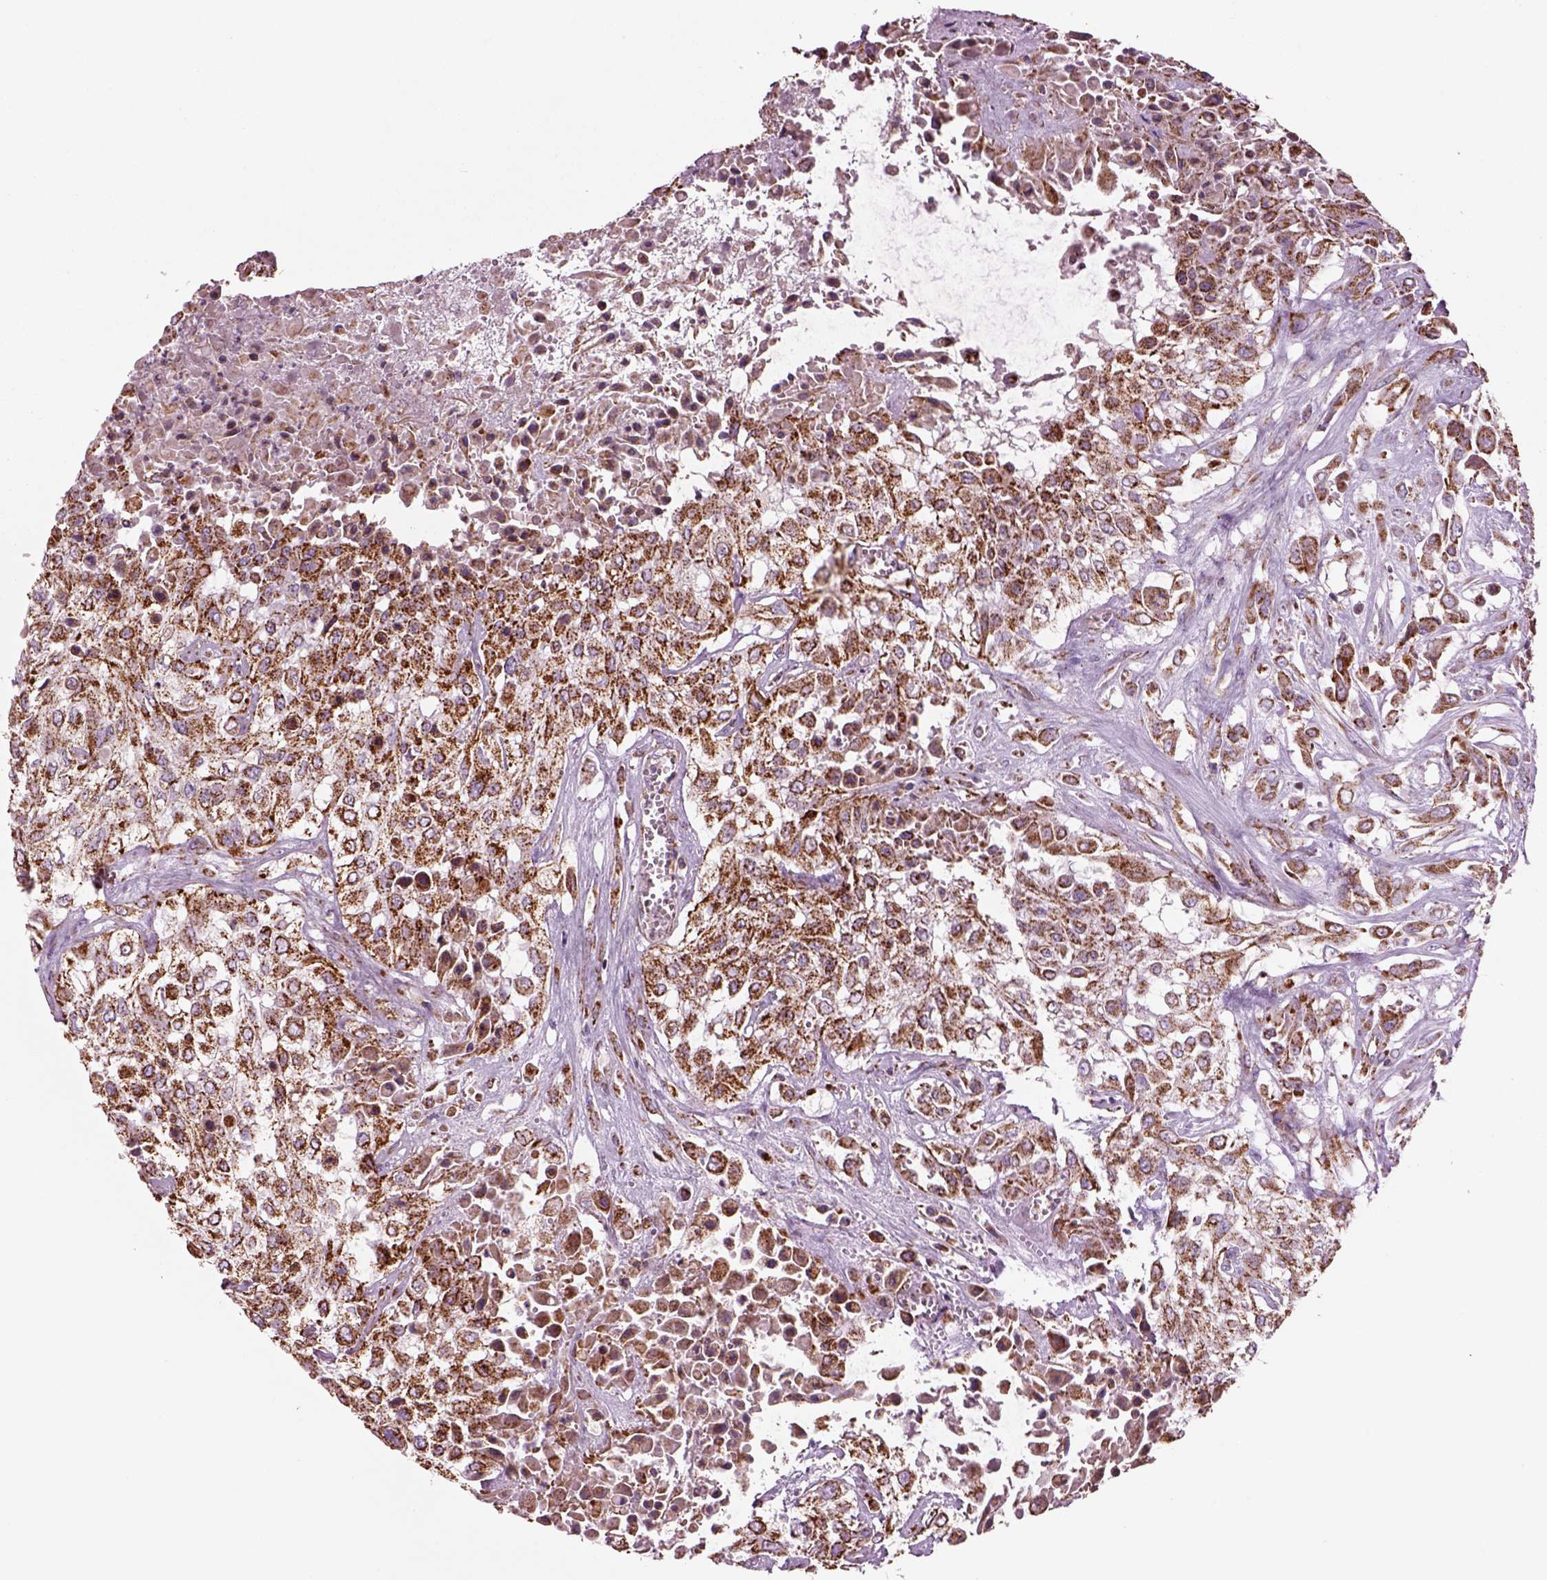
{"staining": {"intensity": "strong", "quantity": ">75%", "location": "cytoplasmic/membranous"}, "tissue": "urothelial cancer", "cell_type": "Tumor cells", "image_type": "cancer", "snomed": [{"axis": "morphology", "description": "Urothelial carcinoma, High grade"}, {"axis": "topography", "description": "Urinary bladder"}], "caption": "Urothelial cancer stained with a brown dye reveals strong cytoplasmic/membranous positive staining in about >75% of tumor cells.", "gene": "SLC25A24", "patient": {"sex": "male", "age": 57}}